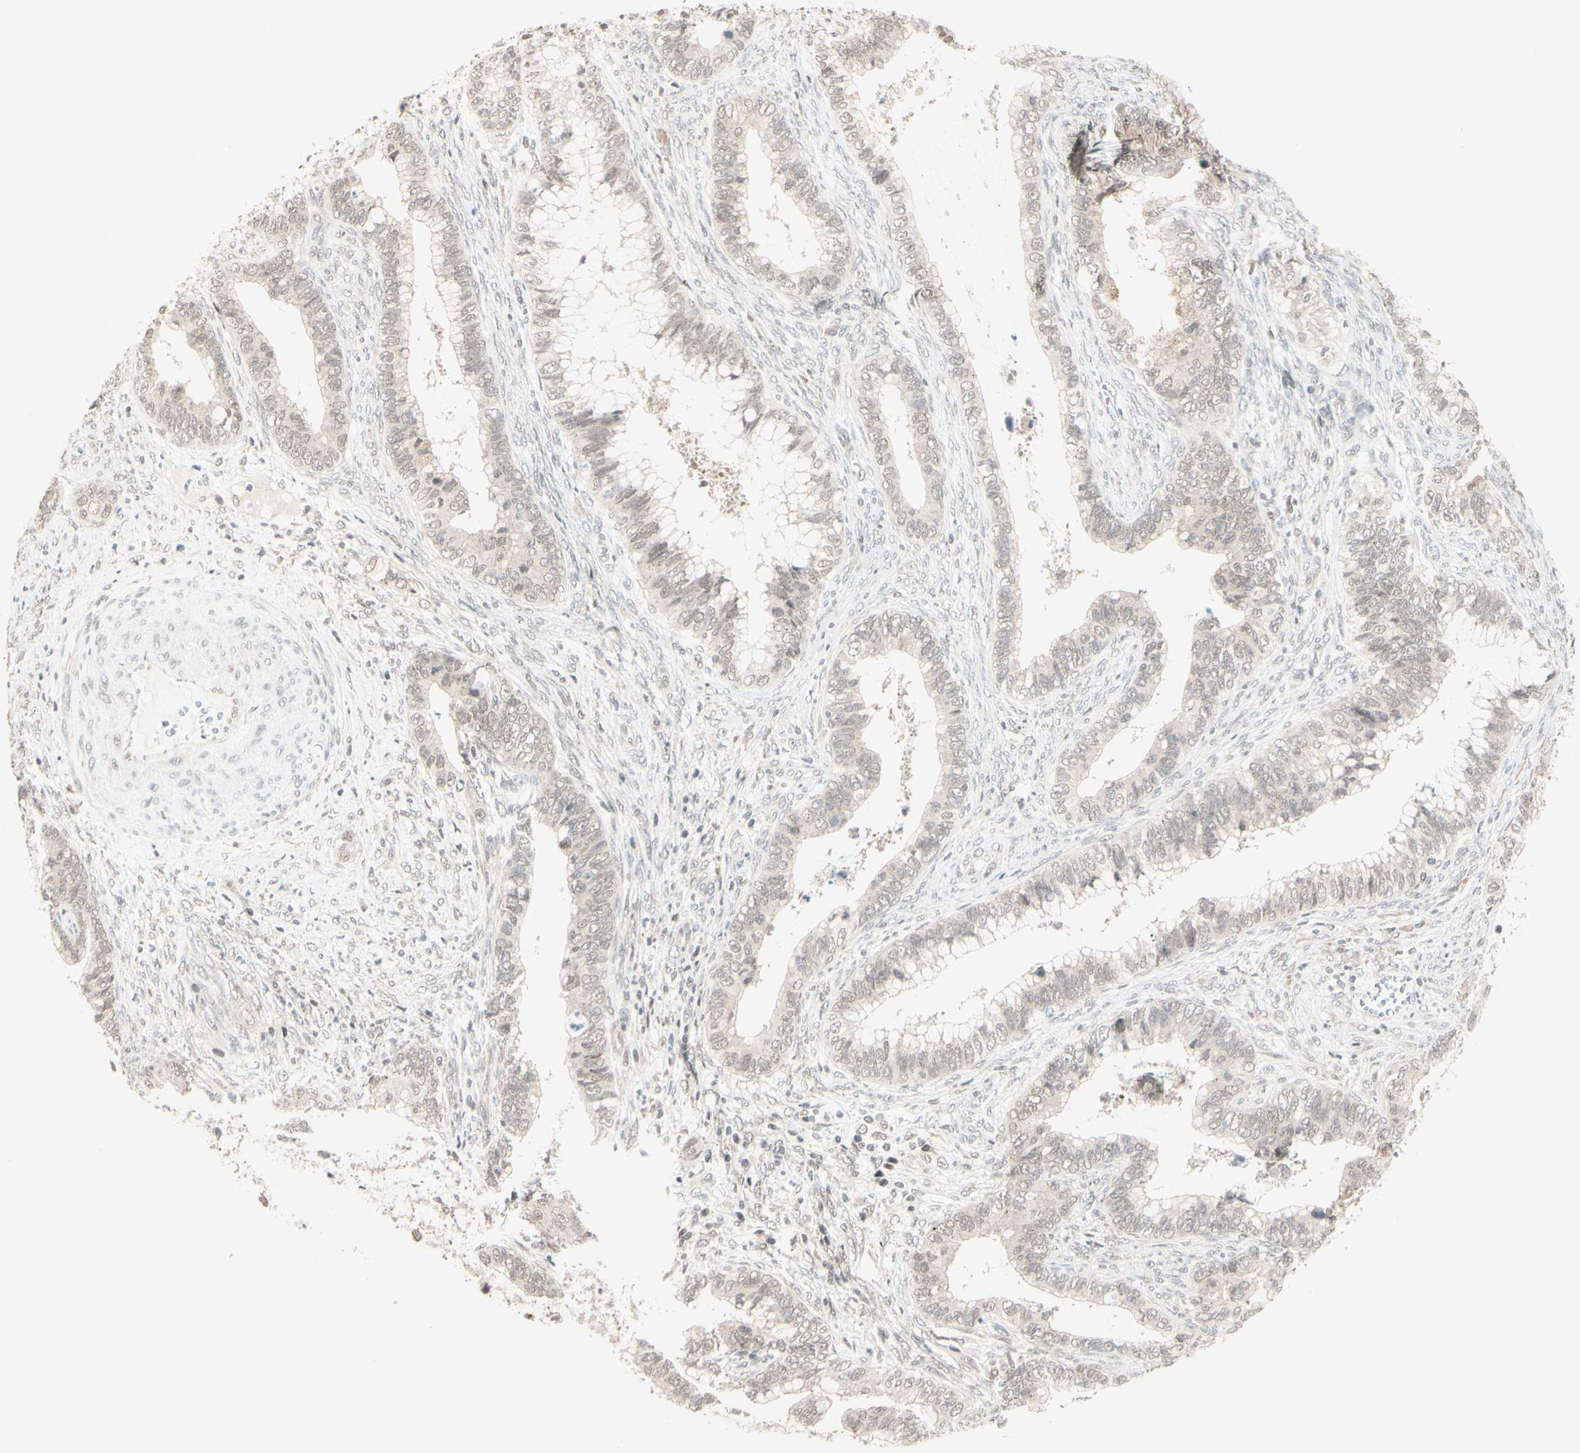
{"staining": {"intensity": "weak", "quantity": ">75%", "location": "cytoplasmic/membranous"}, "tissue": "cervical cancer", "cell_type": "Tumor cells", "image_type": "cancer", "snomed": [{"axis": "morphology", "description": "Adenocarcinoma, NOS"}, {"axis": "topography", "description": "Cervix"}], "caption": "Immunohistochemical staining of adenocarcinoma (cervical) exhibits low levels of weak cytoplasmic/membranous protein expression in about >75% of tumor cells. Using DAB (3,3'-diaminobenzidine) (brown) and hematoxylin (blue) stains, captured at high magnification using brightfield microscopy.", "gene": "BRMS1", "patient": {"sex": "female", "age": 44}}